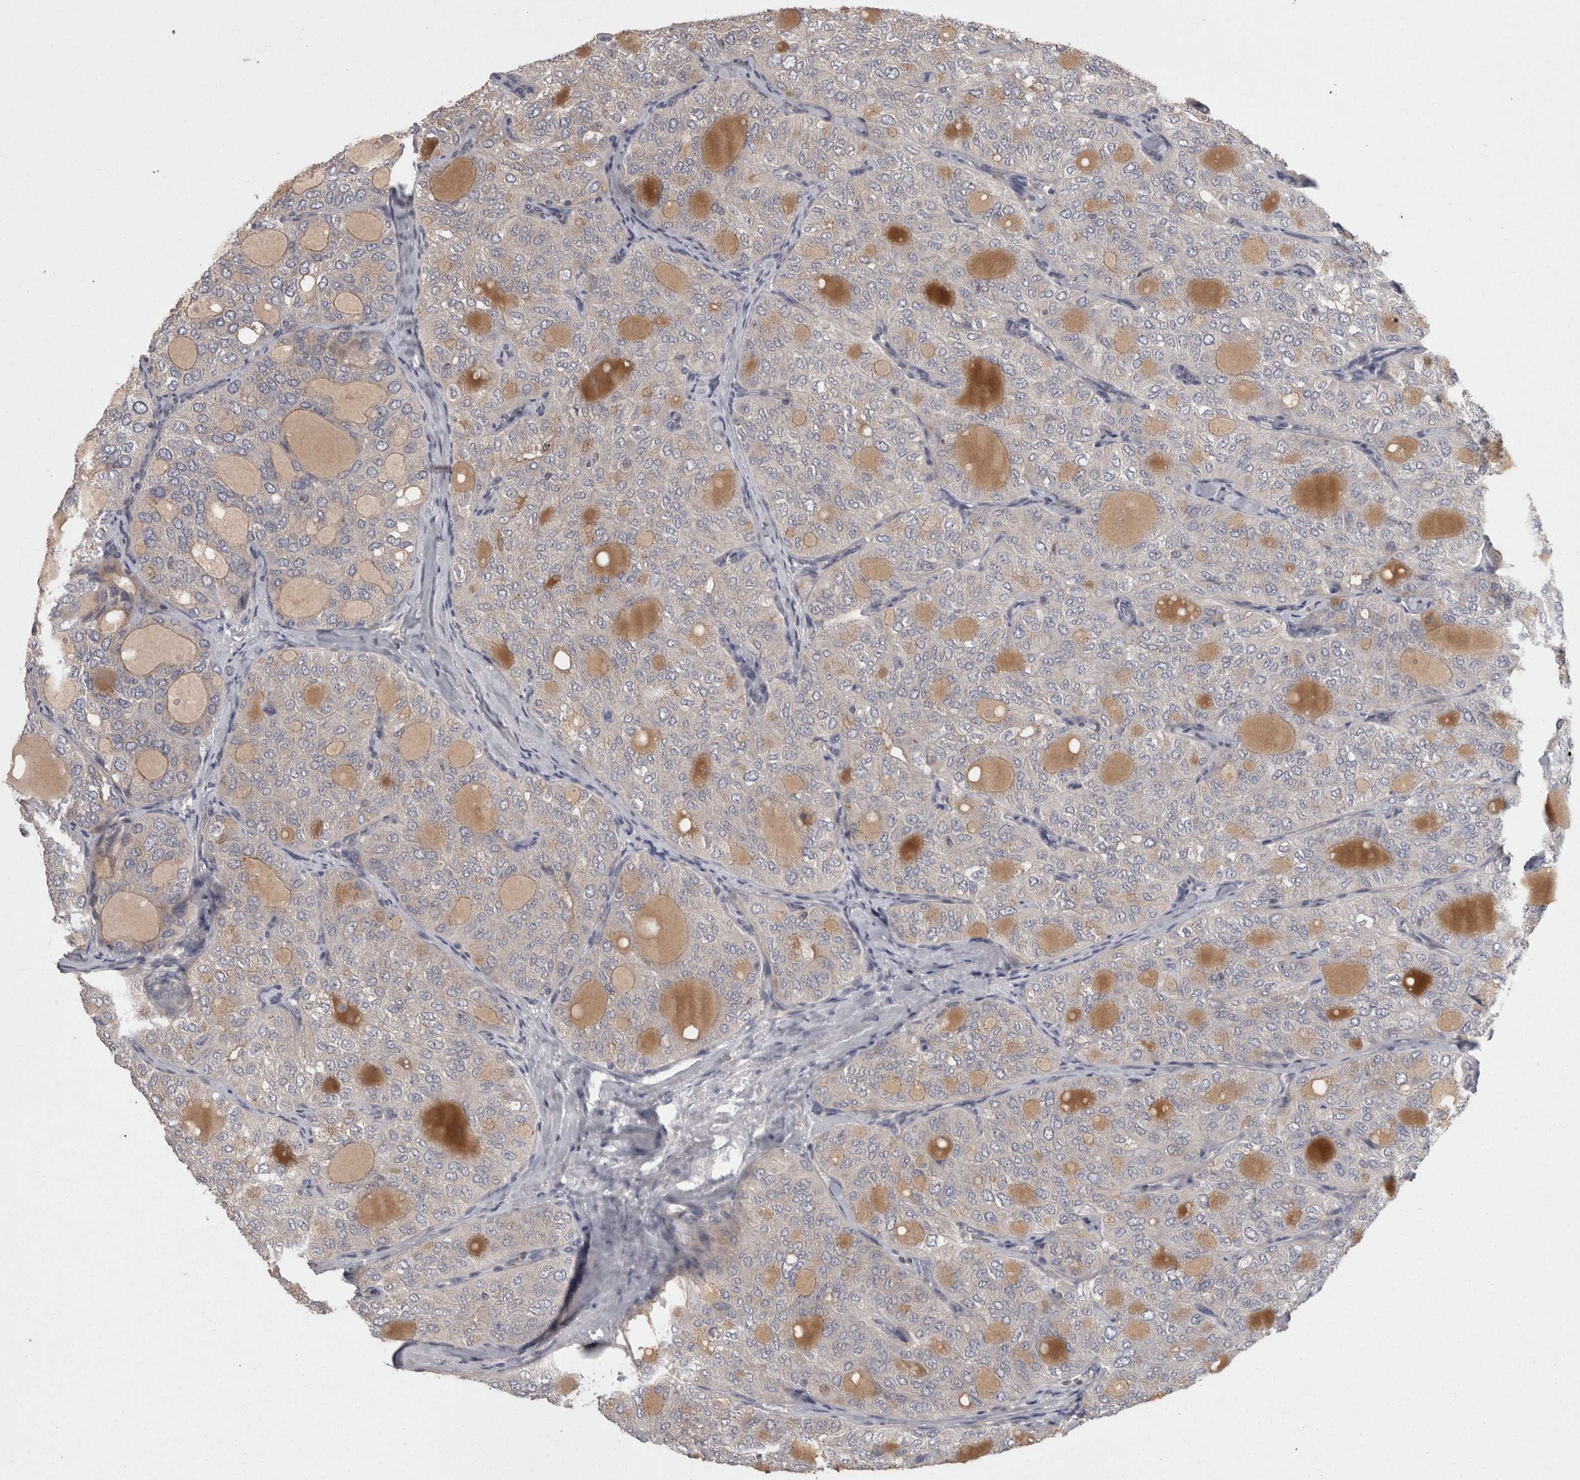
{"staining": {"intensity": "negative", "quantity": "none", "location": "none"}, "tissue": "thyroid cancer", "cell_type": "Tumor cells", "image_type": "cancer", "snomed": [{"axis": "morphology", "description": "Follicular adenoma carcinoma, NOS"}, {"axis": "topography", "description": "Thyroid gland"}], "caption": "The IHC image has no significant staining in tumor cells of thyroid cancer tissue.", "gene": "PCM1", "patient": {"sex": "male", "age": 75}}